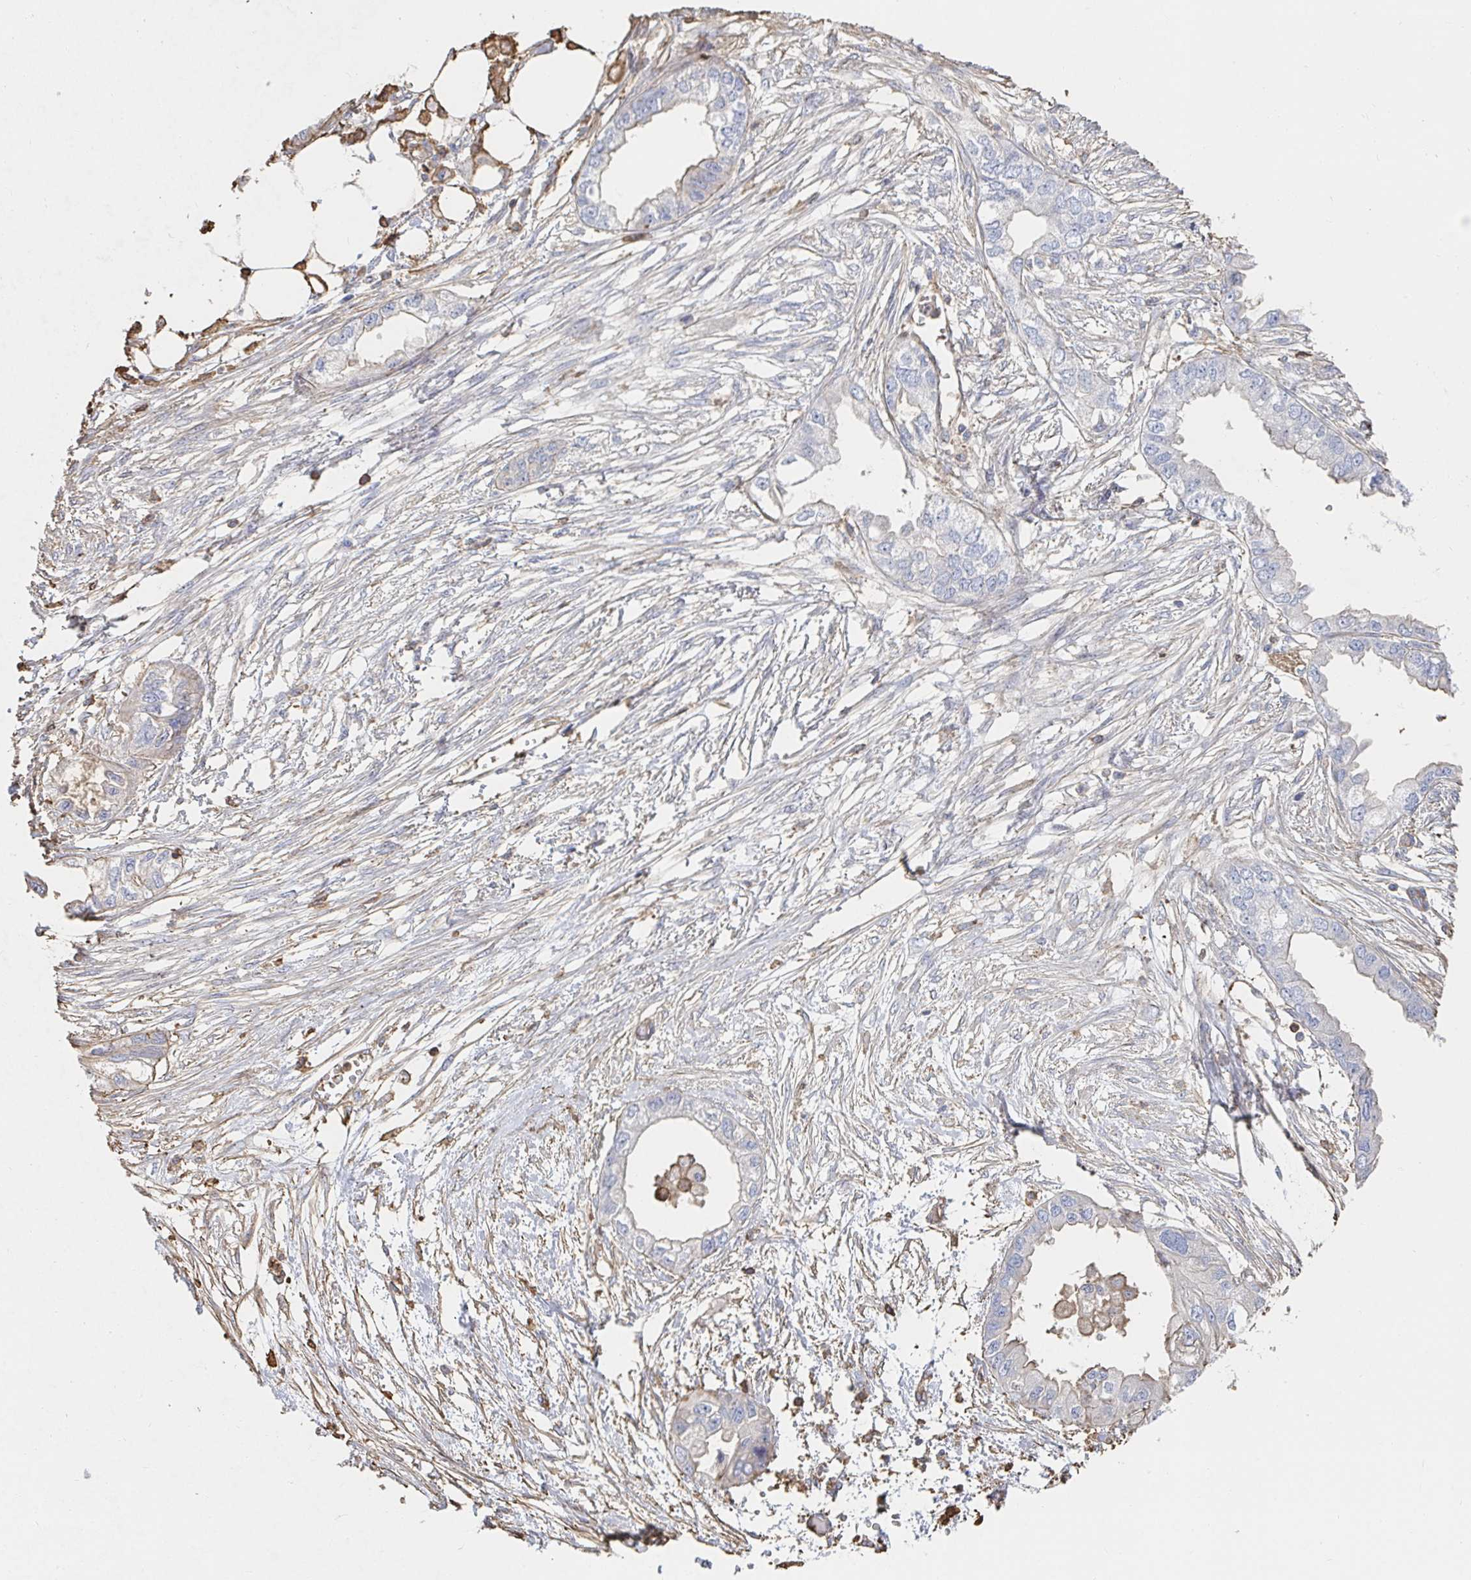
{"staining": {"intensity": "negative", "quantity": "none", "location": "none"}, "tissue": "endometrial cancer", "cell_type": "Tumor cells", "image_type": "cancer", "snomed": [{"axis": "morphology", "description": "Adenocarcinoma, NOS"}, {"axis": "morphology", "description": "Adenocarcinoma, metastatic, NOS"}, {"axis": "topography", "description": "Adipose tissue"}, {"axis": "topography", "description": "Endometrium"}], "caption": "Immunohistochemical staining of human endometrial cancer (metastatic adenocarcinoma) exhibits no significant positivity in tumor cells. Brightfield microscopy of immunohistochemistry (IHC) stained with DAB (3,3'-diaminobenzidine) (brown) and hematoxylin (blue), captured at high magnification.", "gene": "PTPN14", "patient": {"sex": "female", "age": 67}}